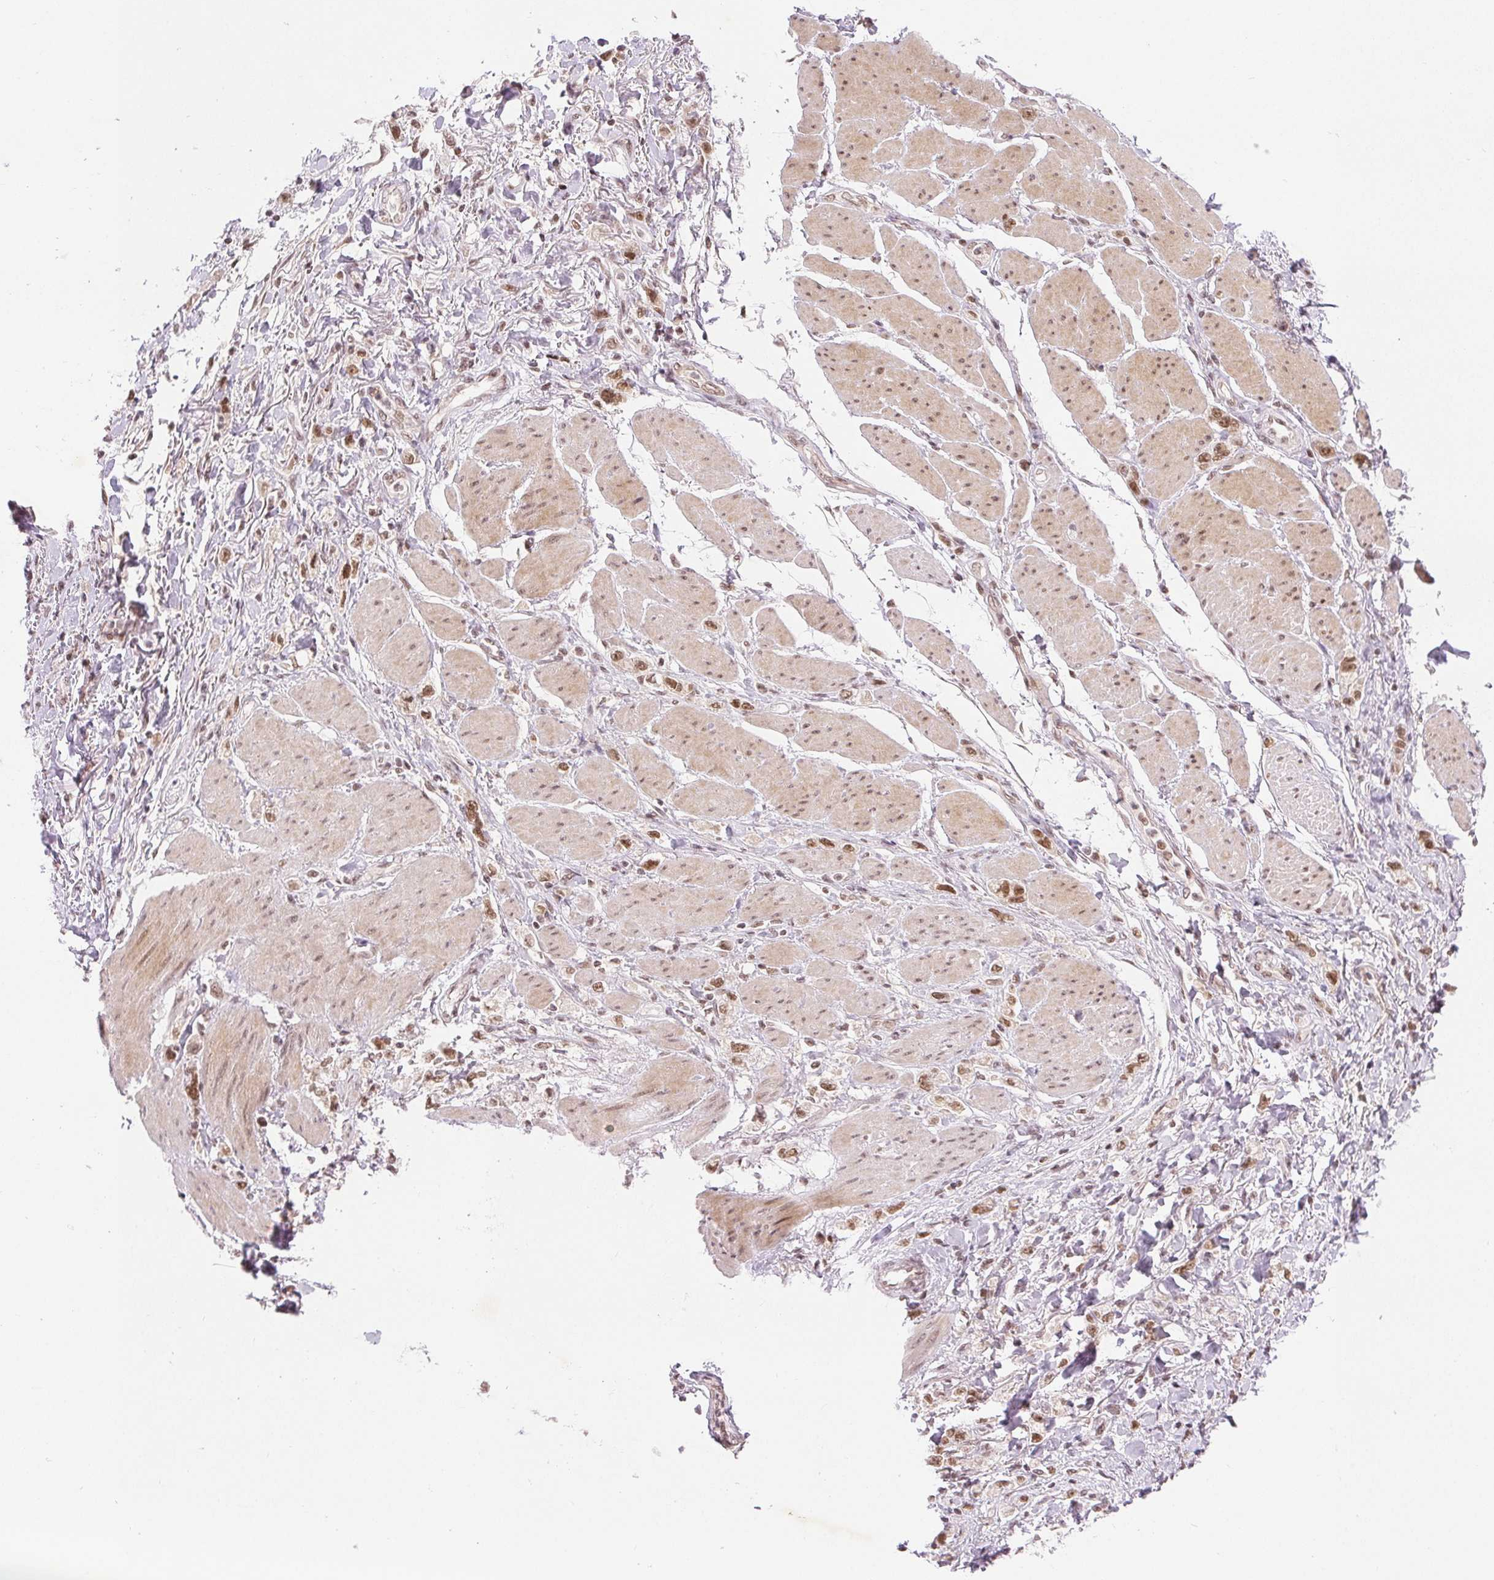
{"staining": {"intensity": "moderate", "quantity": ">75%", "location": "nuclear"}, "tissue": "stomach cancer", "cell_type": "Tumor cells", "image_type": "cancer", "snomed": [{"axis": "morphology", "description": "Adenocarcinoma, NOS"}, {"axis": "topography", "description": "Stomach"}], "caption": "Adenocarcinoma (stomach) tissue displays moderate nuclear staining in about >75% of tumor cells, visualized by immunohistochemistry. (brown staining indicates protein expression, while blue staining denotes nuclei).", "gene": "DEK", "patient": {"sex": "female", "age": 65}}